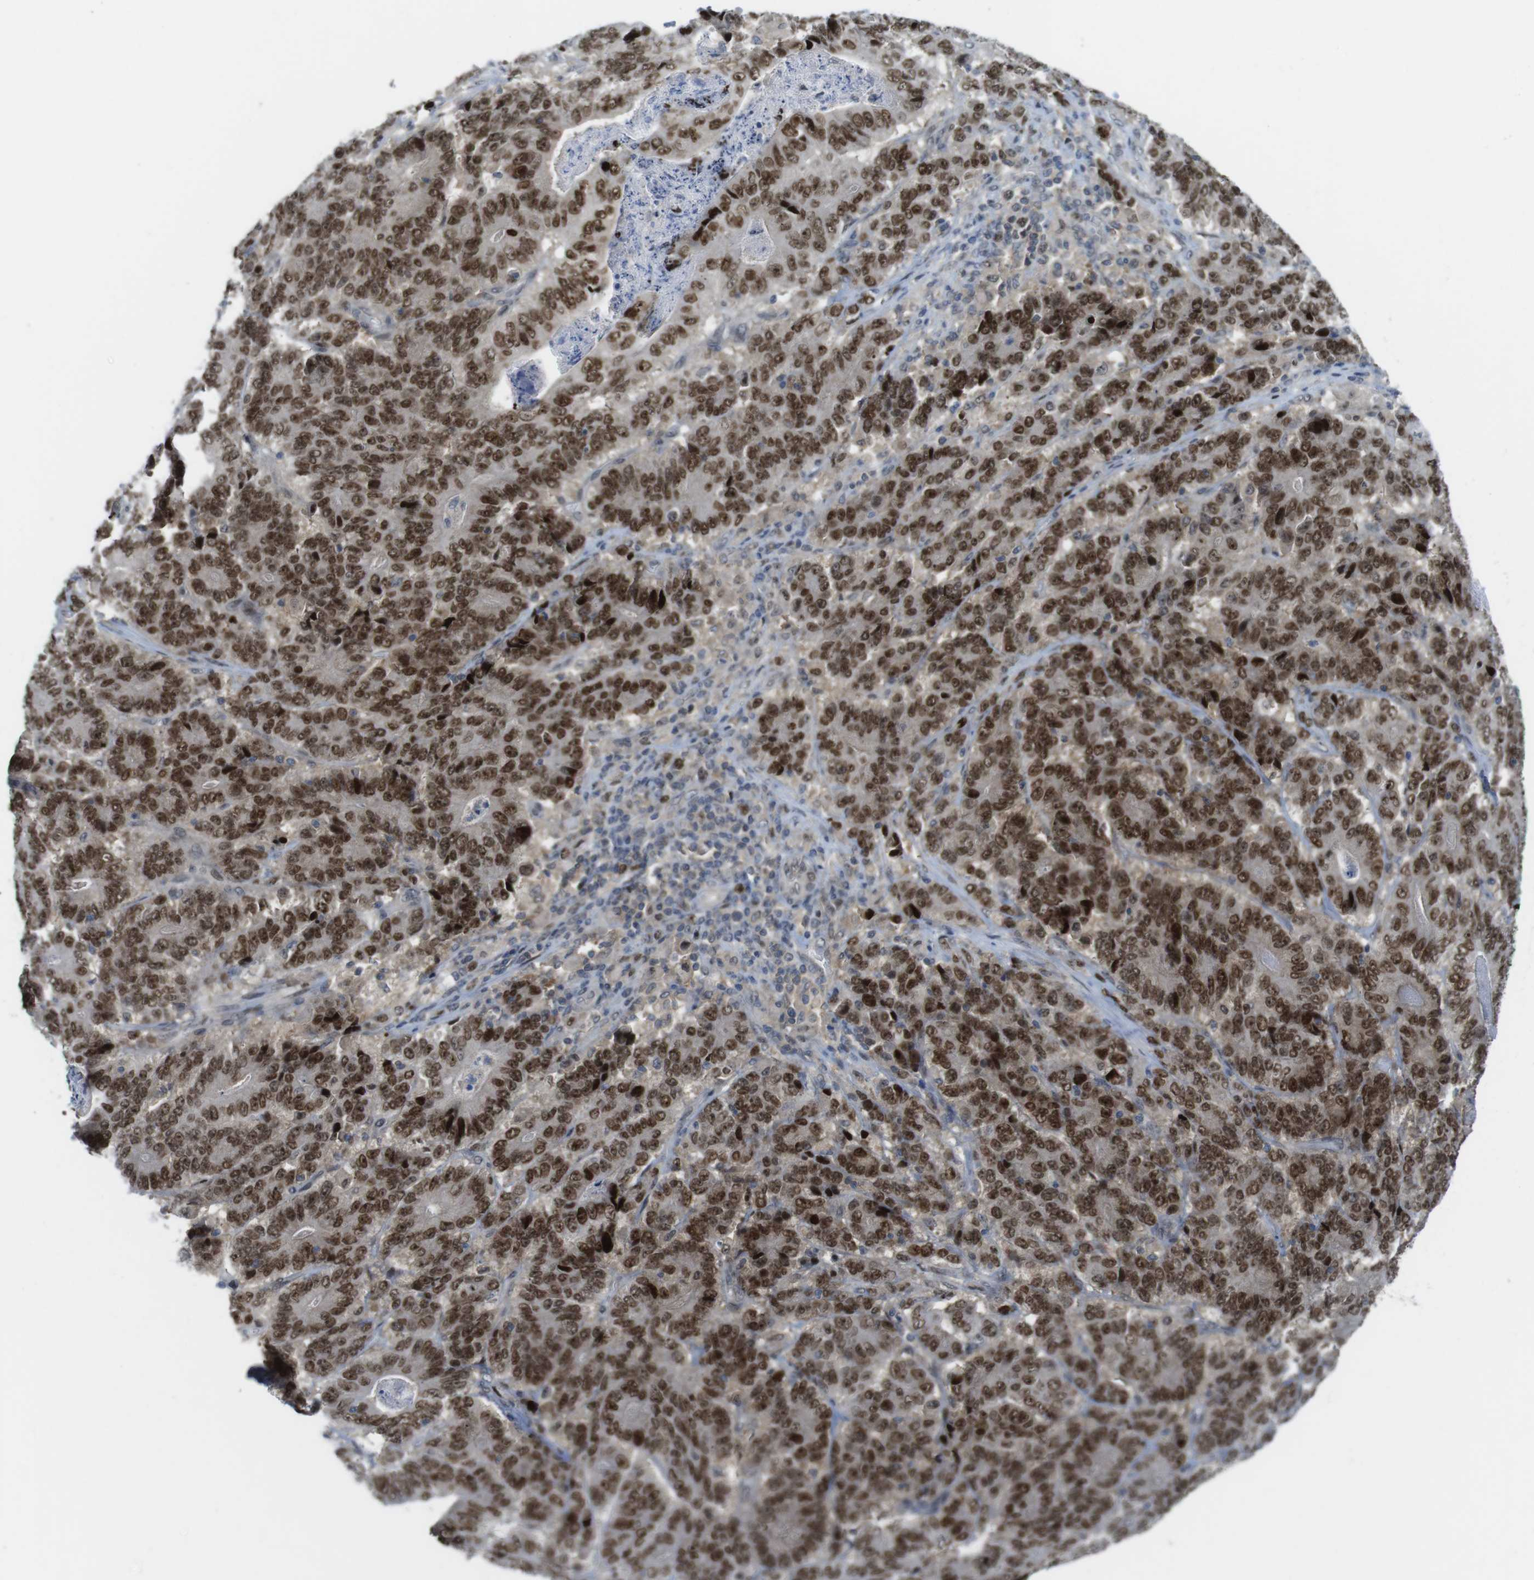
{"staining": {"intensity": "strong", "quantity": ">75%", "location": "nuclear"}, "tissue": "stomach cancer", "cell_type": "Tumor cells", "image_type": "cancer", "snomed": [{"axis": "morphology", "description": "Adenocarcinoma, NOS"}, {"axis": "topography", "description": "Stomach"}], "caption": "Immunohistochemical staining of adenocarcinoma (stomach) displays strong nuclear protein positivity in approximately >75% of tumor cells.", "gene": "RCC1", "patient": {"sex": "female", "age": 73}}